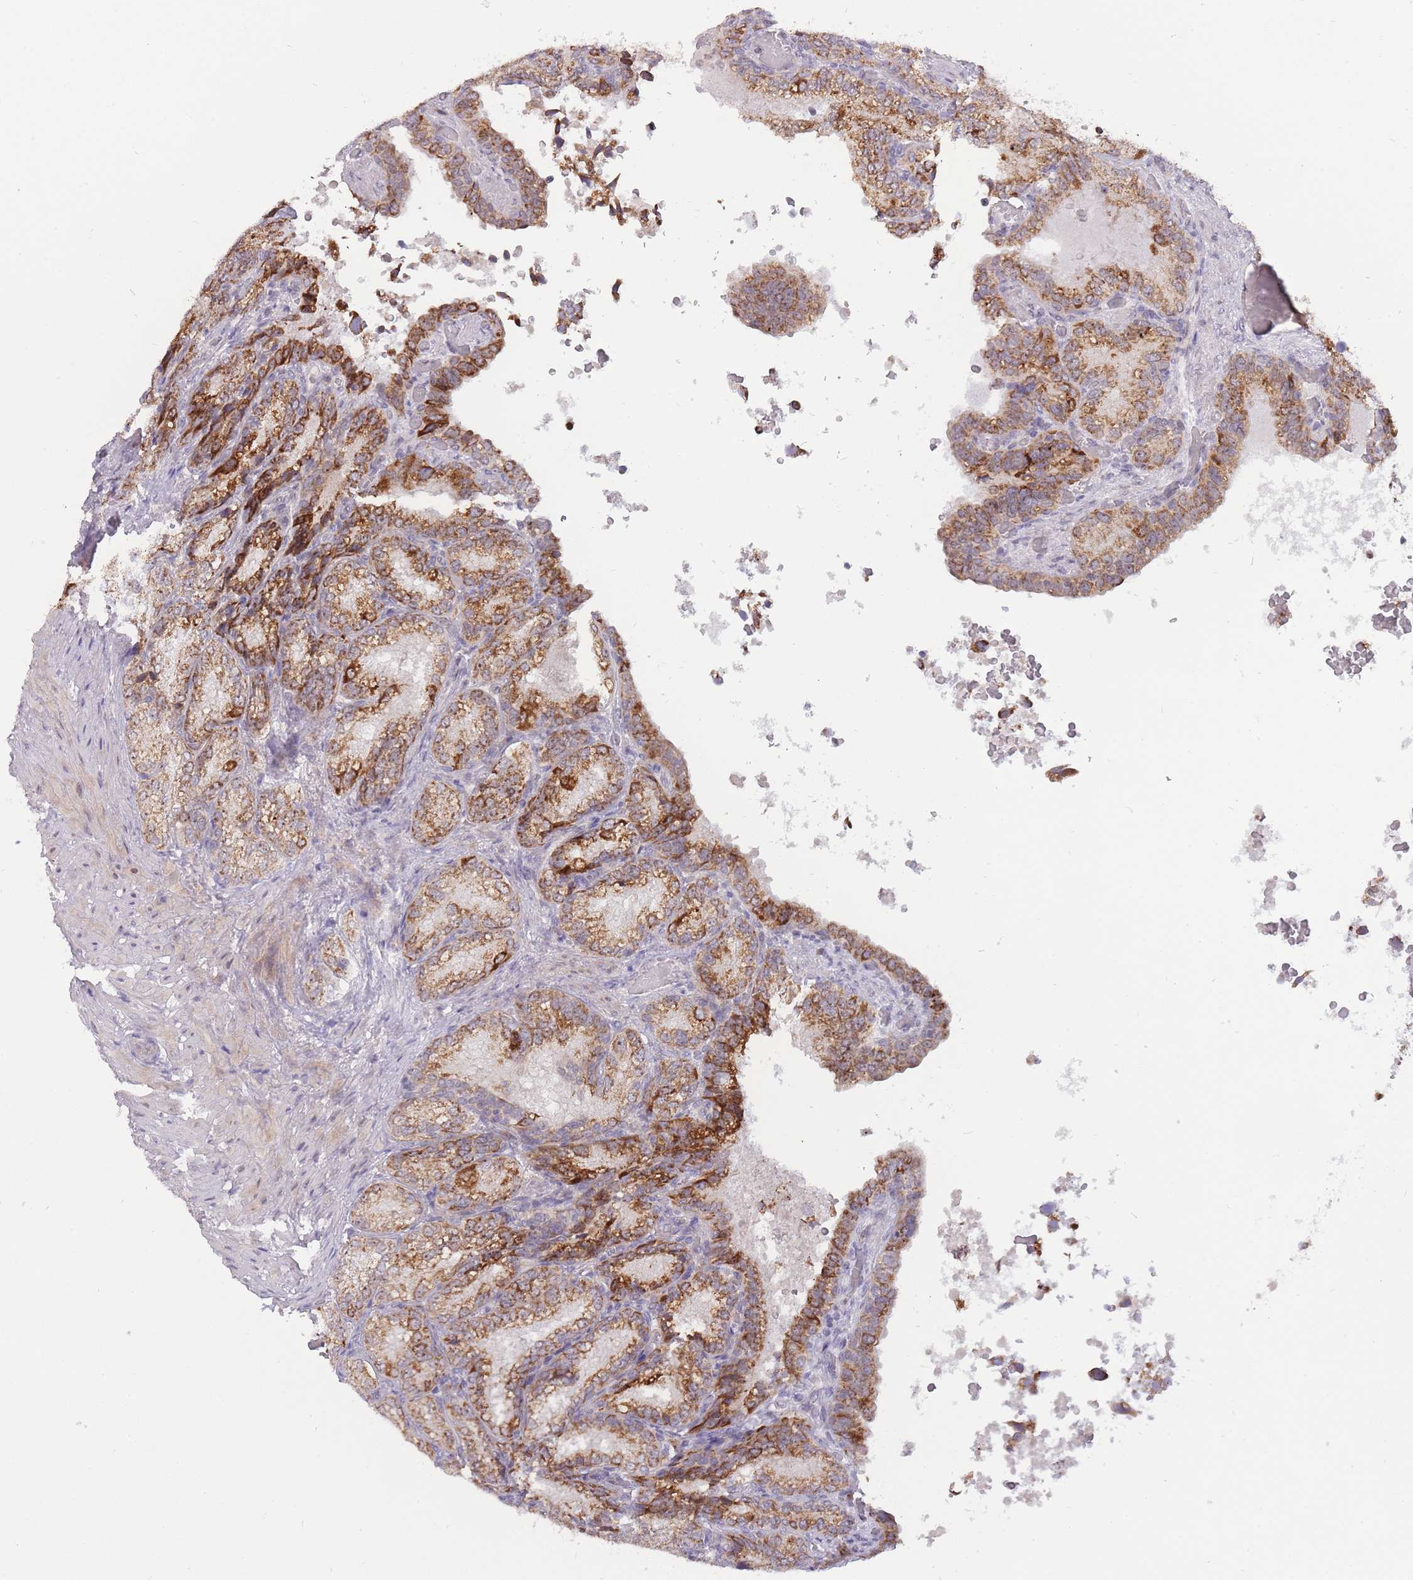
{"staining": {"intensity": "strong", "quantity": "25%-75%", "location": "cytoplasmic/membranous"}, "tissue": "seminal vesicle", "cell_type": "Glandular cells", "image_type": "normal", "snomed": [{"axis": "morphology", "description": "Normal tissue, NOS"}, {"axis": "topography", "description": "Seminal veicle"}], "caption": "Immunohistochemistry of benign seminal vesicle displays high levels of strong cytoplasmic/membranous expression in approximately 25%-75% of glandular cells.", "gene": "MCIDAS", "patient": {"sex": "male", "age": 58}}